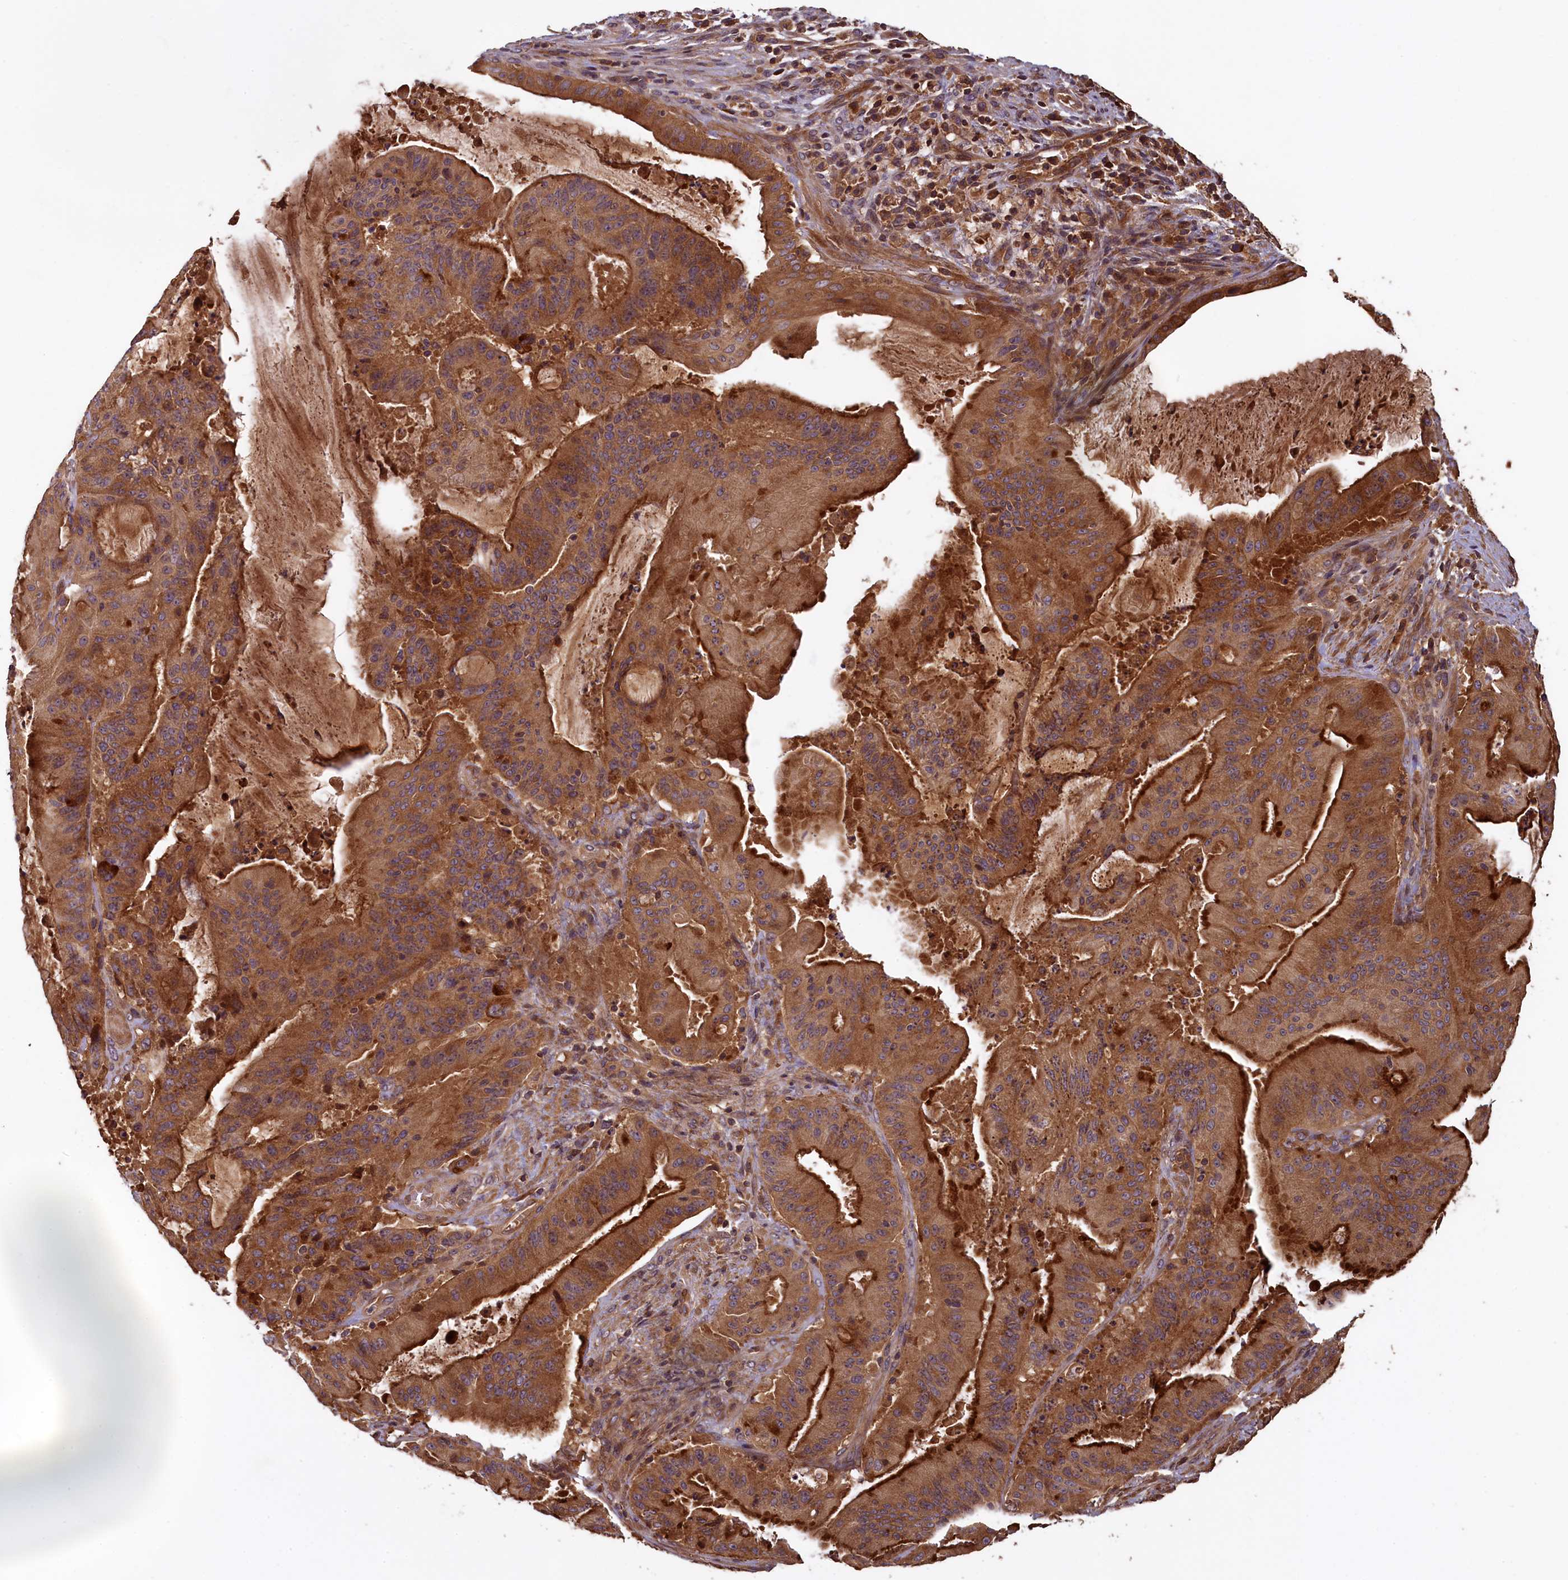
{"staining": {"intensity": "strong", "quantity": ">75%", "location": "cytoplasmic/membranous"}, "tissue": "liver cancer", "cell_type": "Tumor cells", "image_type": "cancer", "snomed": [{"axis": "morphology", "description": "Normal tissue, NOS"}, {"axis": "morphology", "description": "Cholangiocarcinoma"}, {"axis": "topography", "description": "Liver"}, {"axis": "topography", "description": "Peripheral nerve tissue"}], "caption": "The histopathology image reveals immunohistochemical staining of liver cholangiocarcinoma. There is strong cytoplasmic/membranous expression is appreciated in about >75% of tumor cells.", "gene": "NUDT6", "patient": {"sex": "female", "age": 73}}